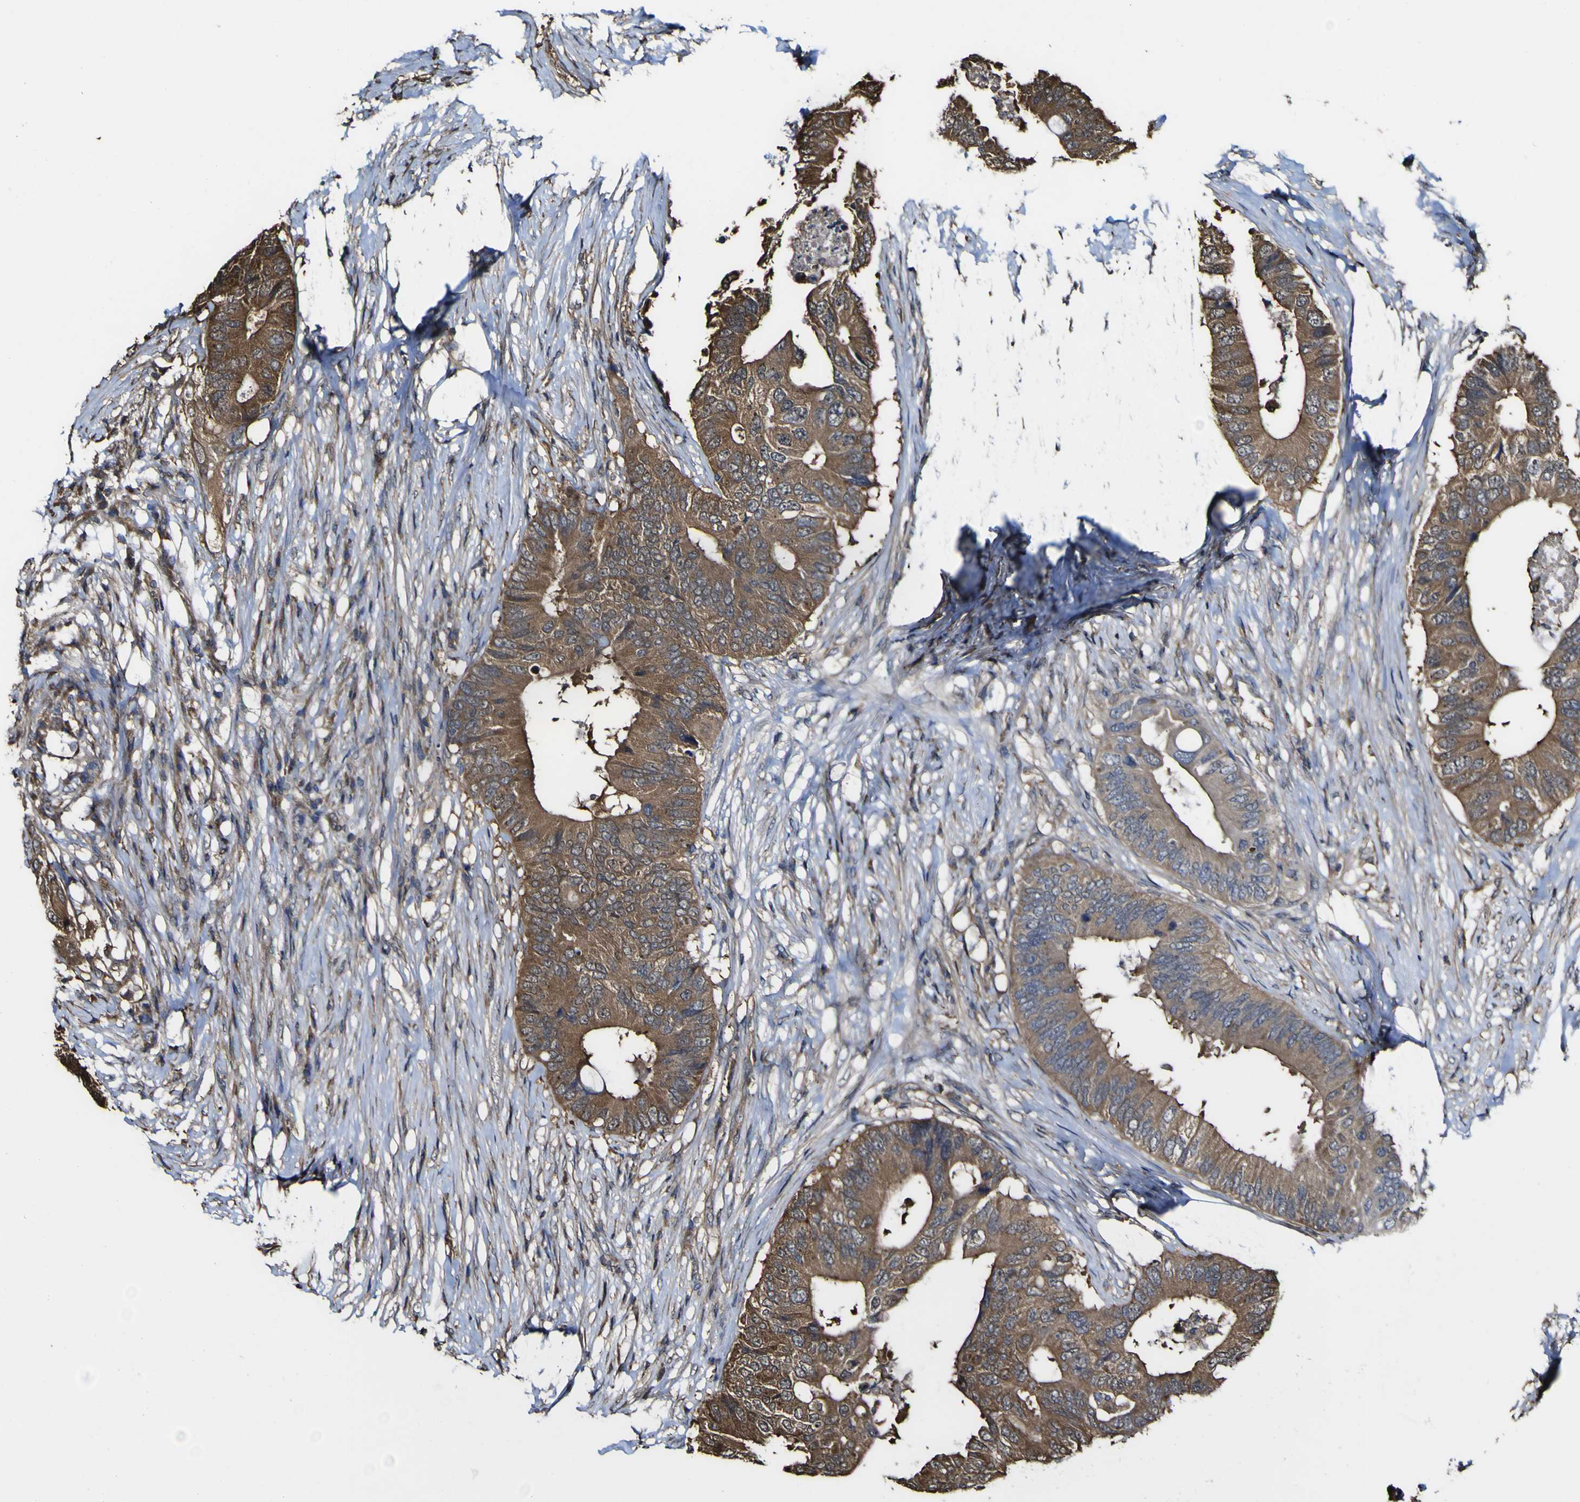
{"staining": {"intensity": "moderate", "quantity": ">75%", "location": "cytoplasmic/membranous"}, "tissue": "colorectal cancer", "cell_type": "Tumor cells", "image_type": "cancer", "snomed": [{"axis": "morphology", "description": "Adenocarcinoma, NOS"}, {"axis": "topography", "description": "Colon"}], "caption": "High-power microscopy captured an immunohistochemistry photomicrograph of colorectal adenocarcinoma, revealing moderate cytoplasmic/membranous staining in about >75% of tumor cells.", "gene": "PTPRR", "patient": {"sex": "male", "age": 71}}